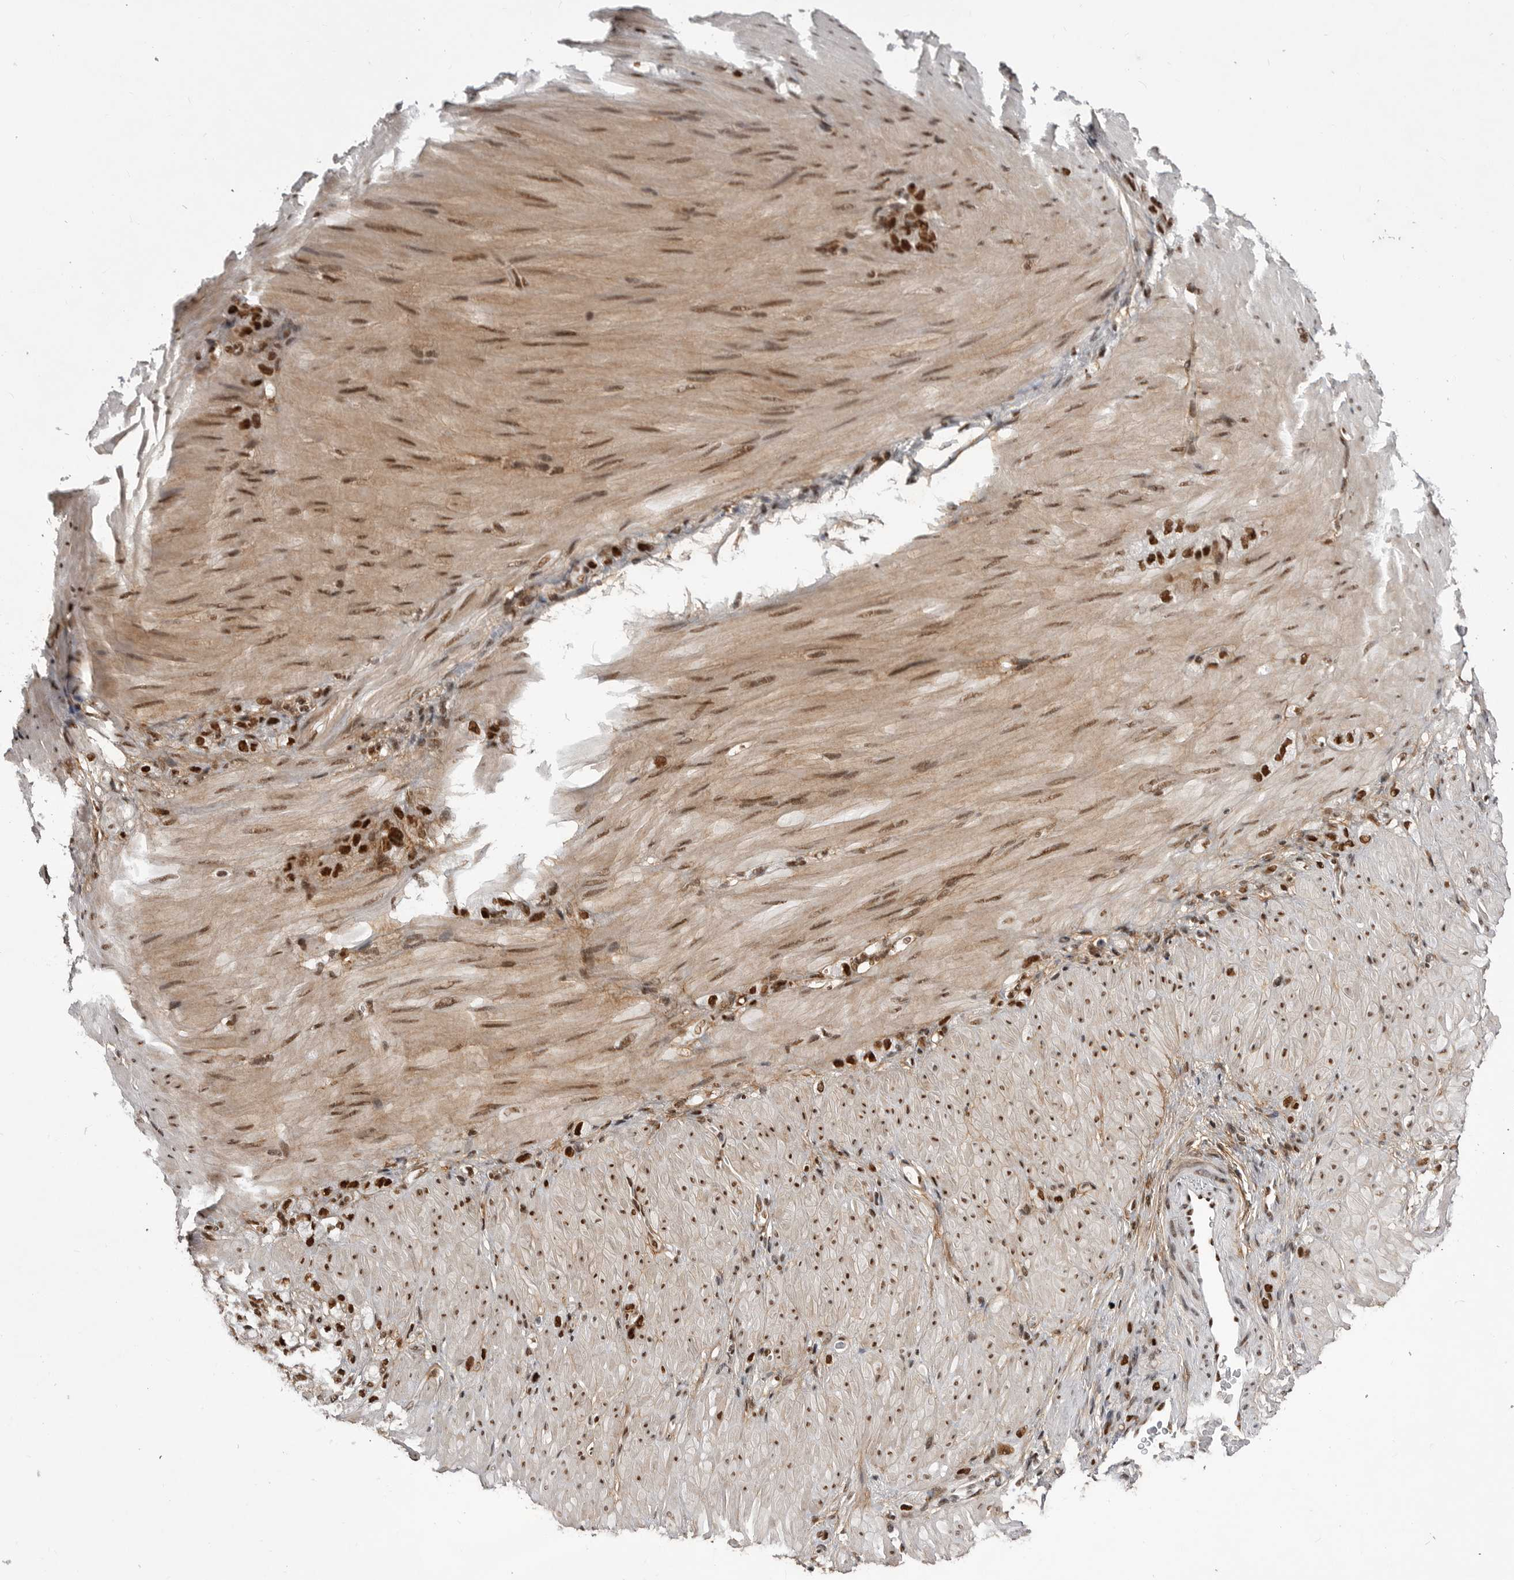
{"staining": {"intensity": "strong", "quantity": ">75%", "location": "nuclear"}, "tissue": "stomach cancer", "cell_type": "Tumor cells", "image_type": "cancer", "snomed": [{"axis": "morphology", "description": "Normal tissue, NOS"}, {"axis": "morphology", "description": "Adenocarcinoma, NOS"}, {"axis": "topography", "description": "Stomach"}], "caption": "An image of human stomach cancer (adenocarcinoma) stained for a protein demonstrates strong nuclear brown staining in tumor cells. (brown staining indicates protein expression, while blue staining denotes nuclei).", "gene": "PPP1R8", "patient": {"sex": "male", "age": 82}}